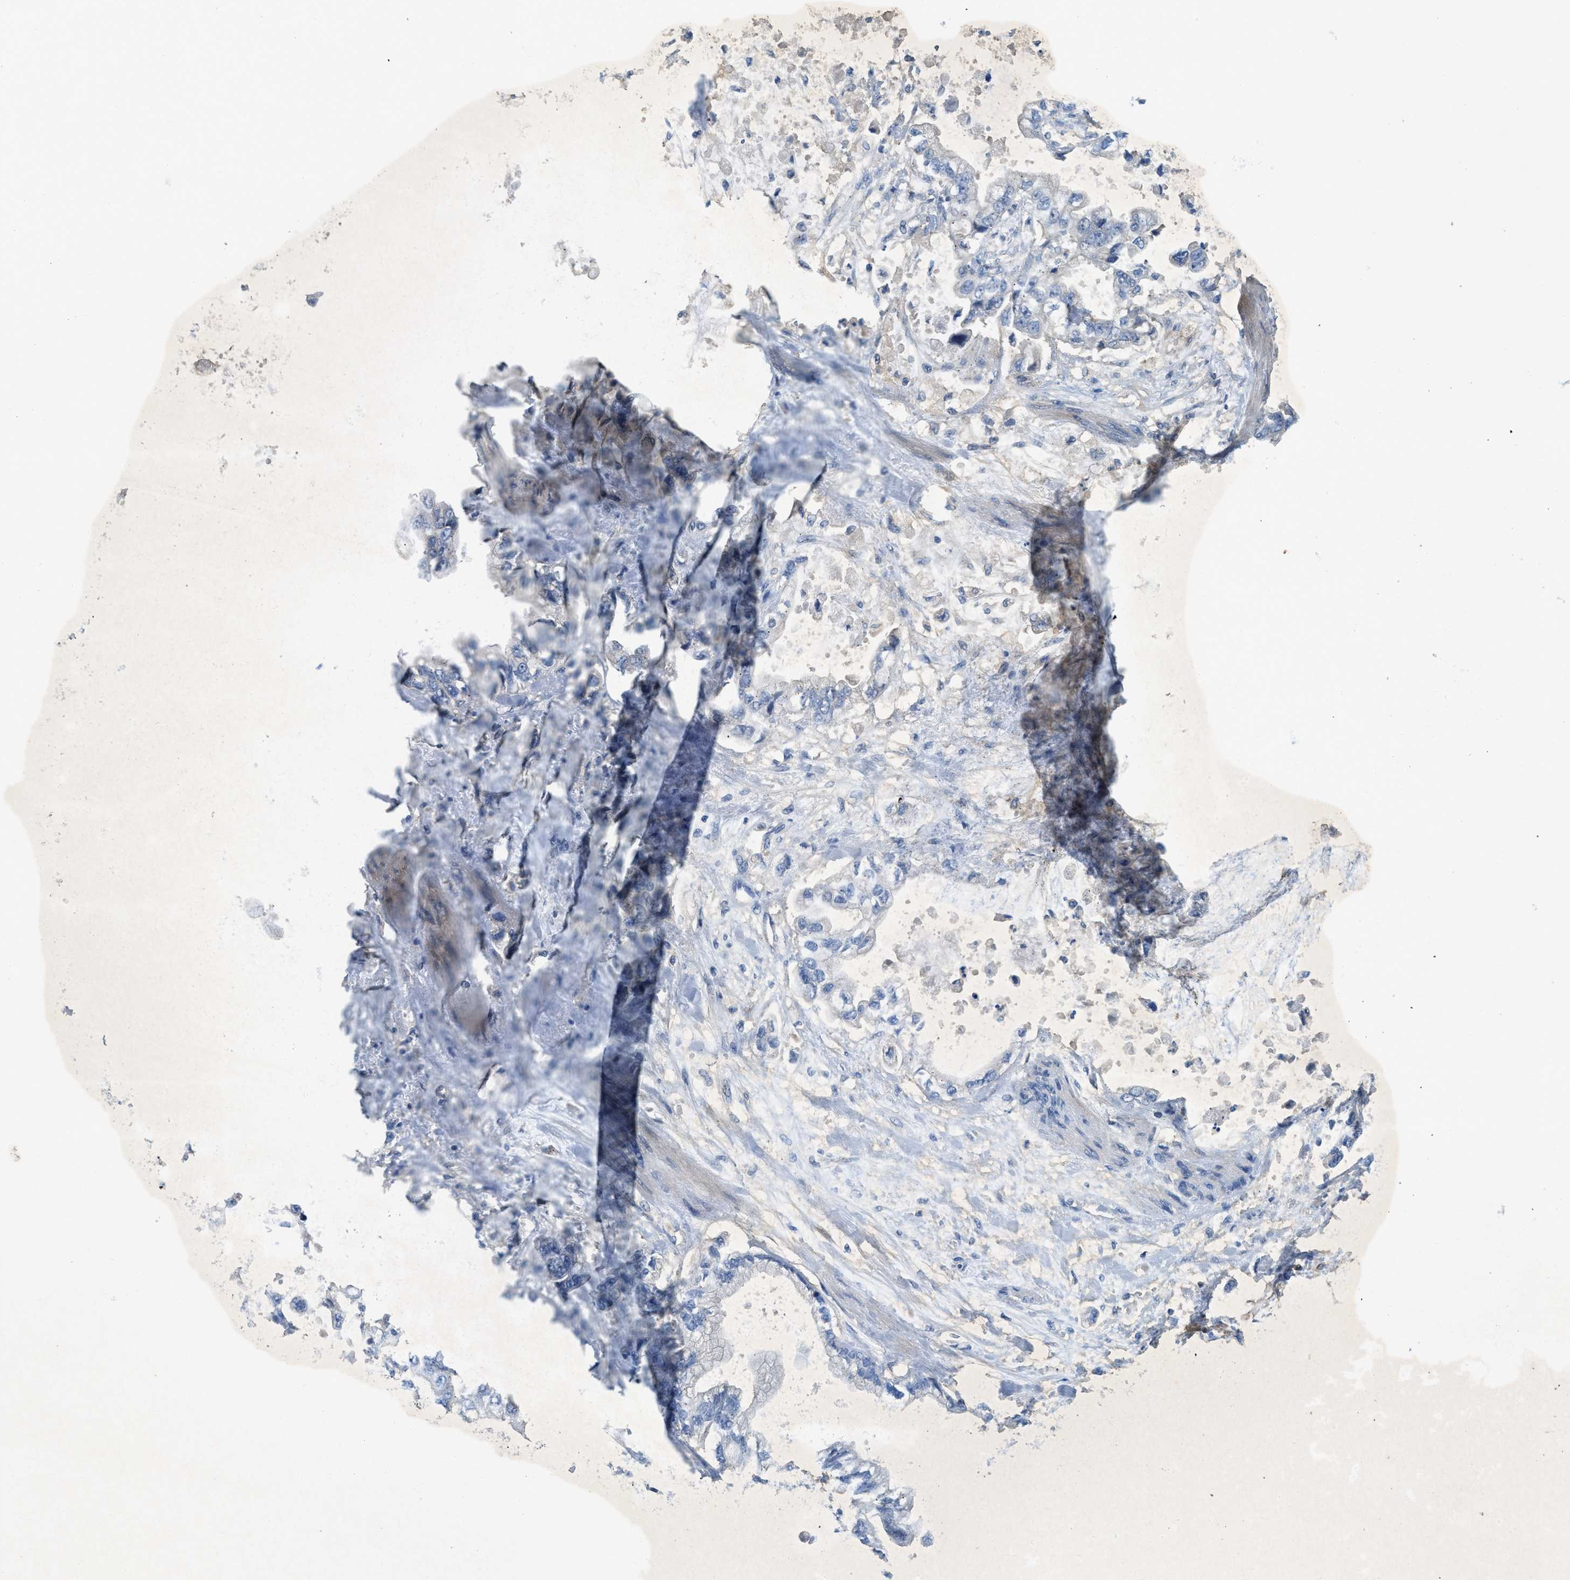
{"staining": {"intensity": "negative", "quantity": "none", "location": "none"}, "tissue": "stomach cancer", "cell_type": "Tumor cells", "image_type": "cancer", "snomed": [{"axis": "morphology", "description": "Normal tissue, NOS"}, {"axis": "morphology", "description": "Adenocarcinoma, NOS"}, {"axis": "topography", "description": "Stomach"}], "caption": "Photomicrograph shows no protein positivity in tumor cells of adenocarcinoma (stomach) tissue. (DAB immunohistochemistry, high magnification).", "gene": "RIPK2", "patient": {"sex": "male", "age": 62}}